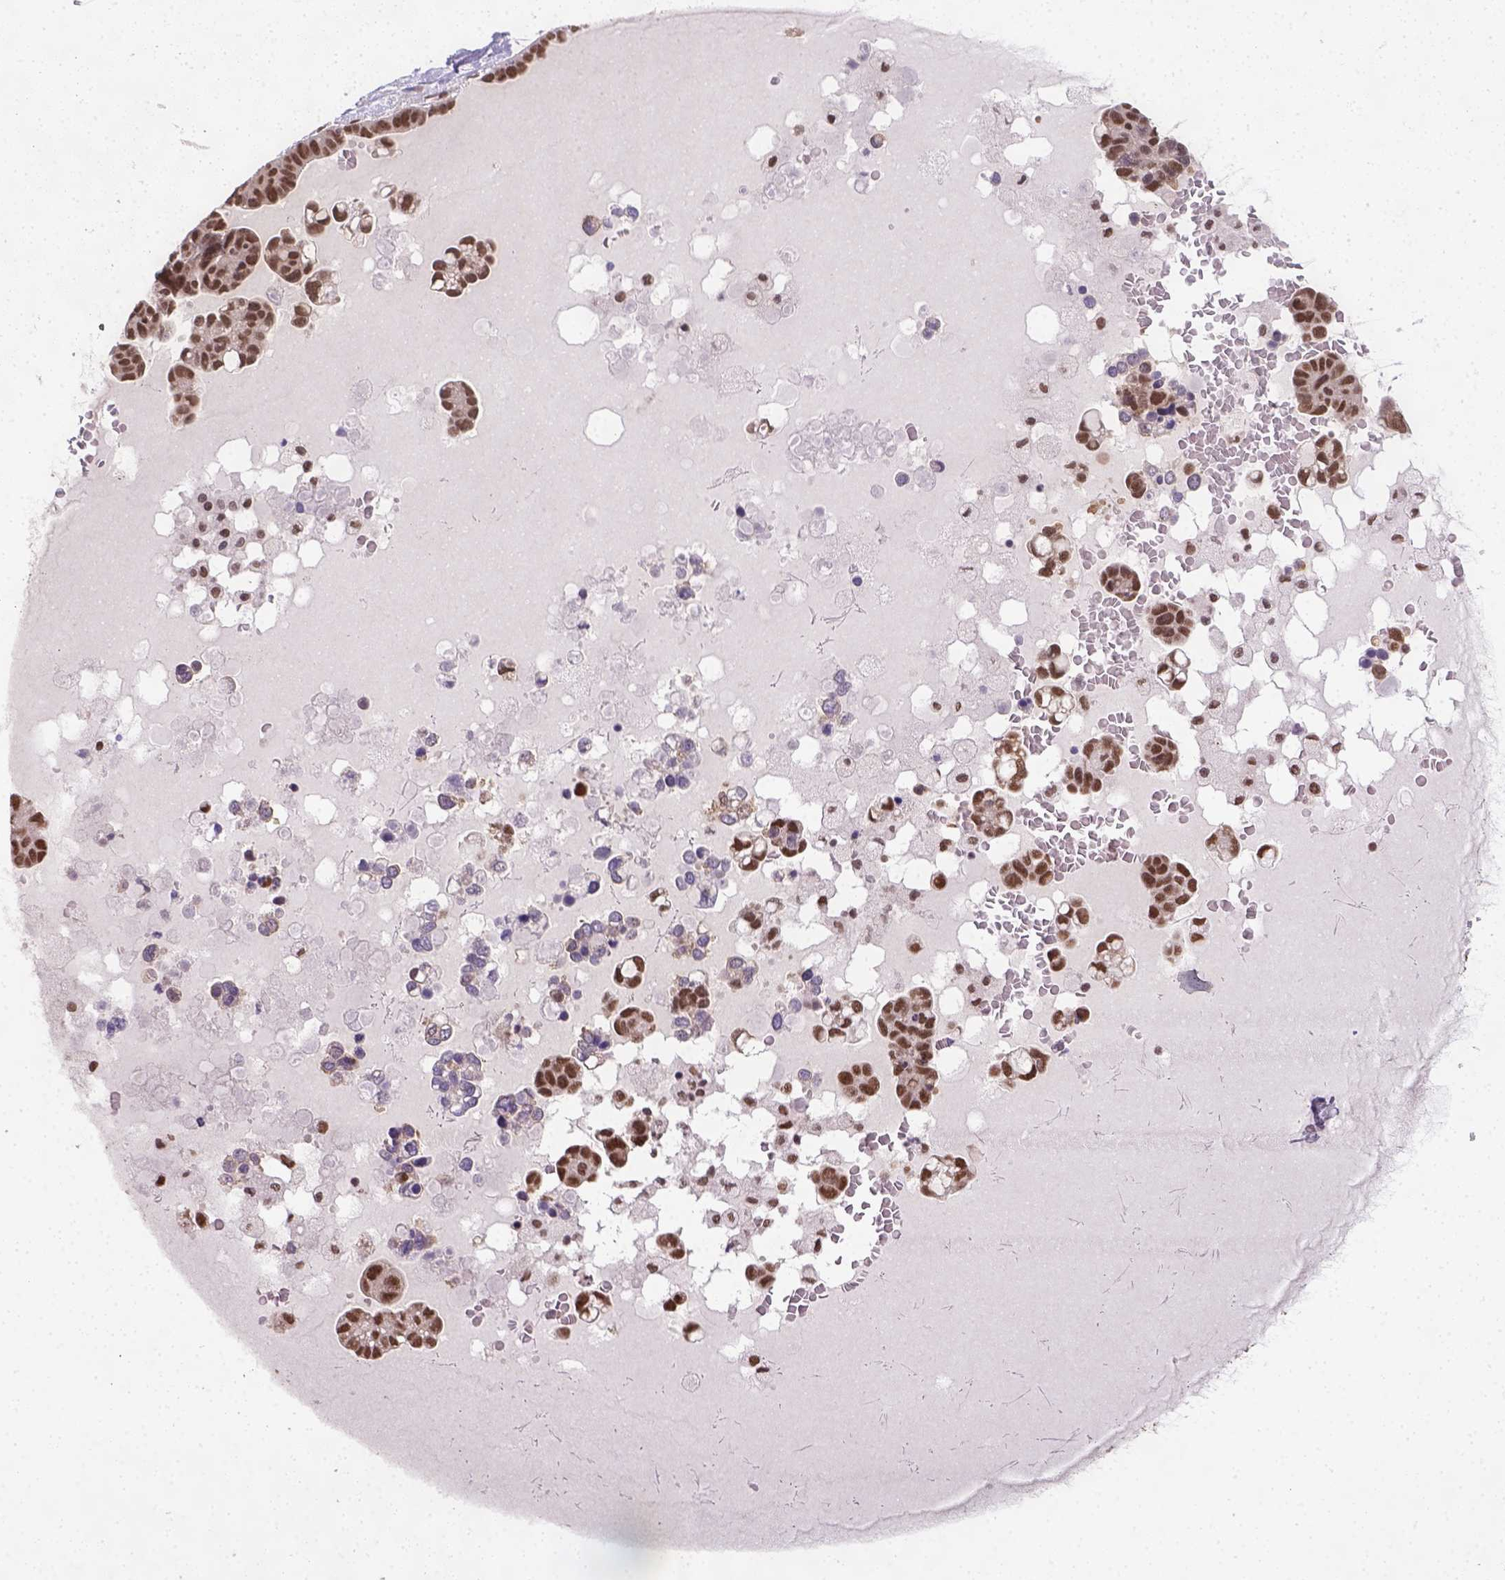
{"staining": {"intensity": "strong", "quantity": ">75%", "location": "nuclear"}, "tissue": "ovarian cancer", "cell_type": "Tumor cells", "image_type": "cancer", "snomed": [{"axis": "morphology", "description": "Cystadenocarcinoma, serous, NOS"}, {"axis": "topography", "description": "Ovary"}], "caption": "The image reveals a brown stain indicating the presence of a protein in the nuclear of tumor cells in ovarian cancer.", "gene": "FANCE", "patient": {"sex": "female", "age": 54}}